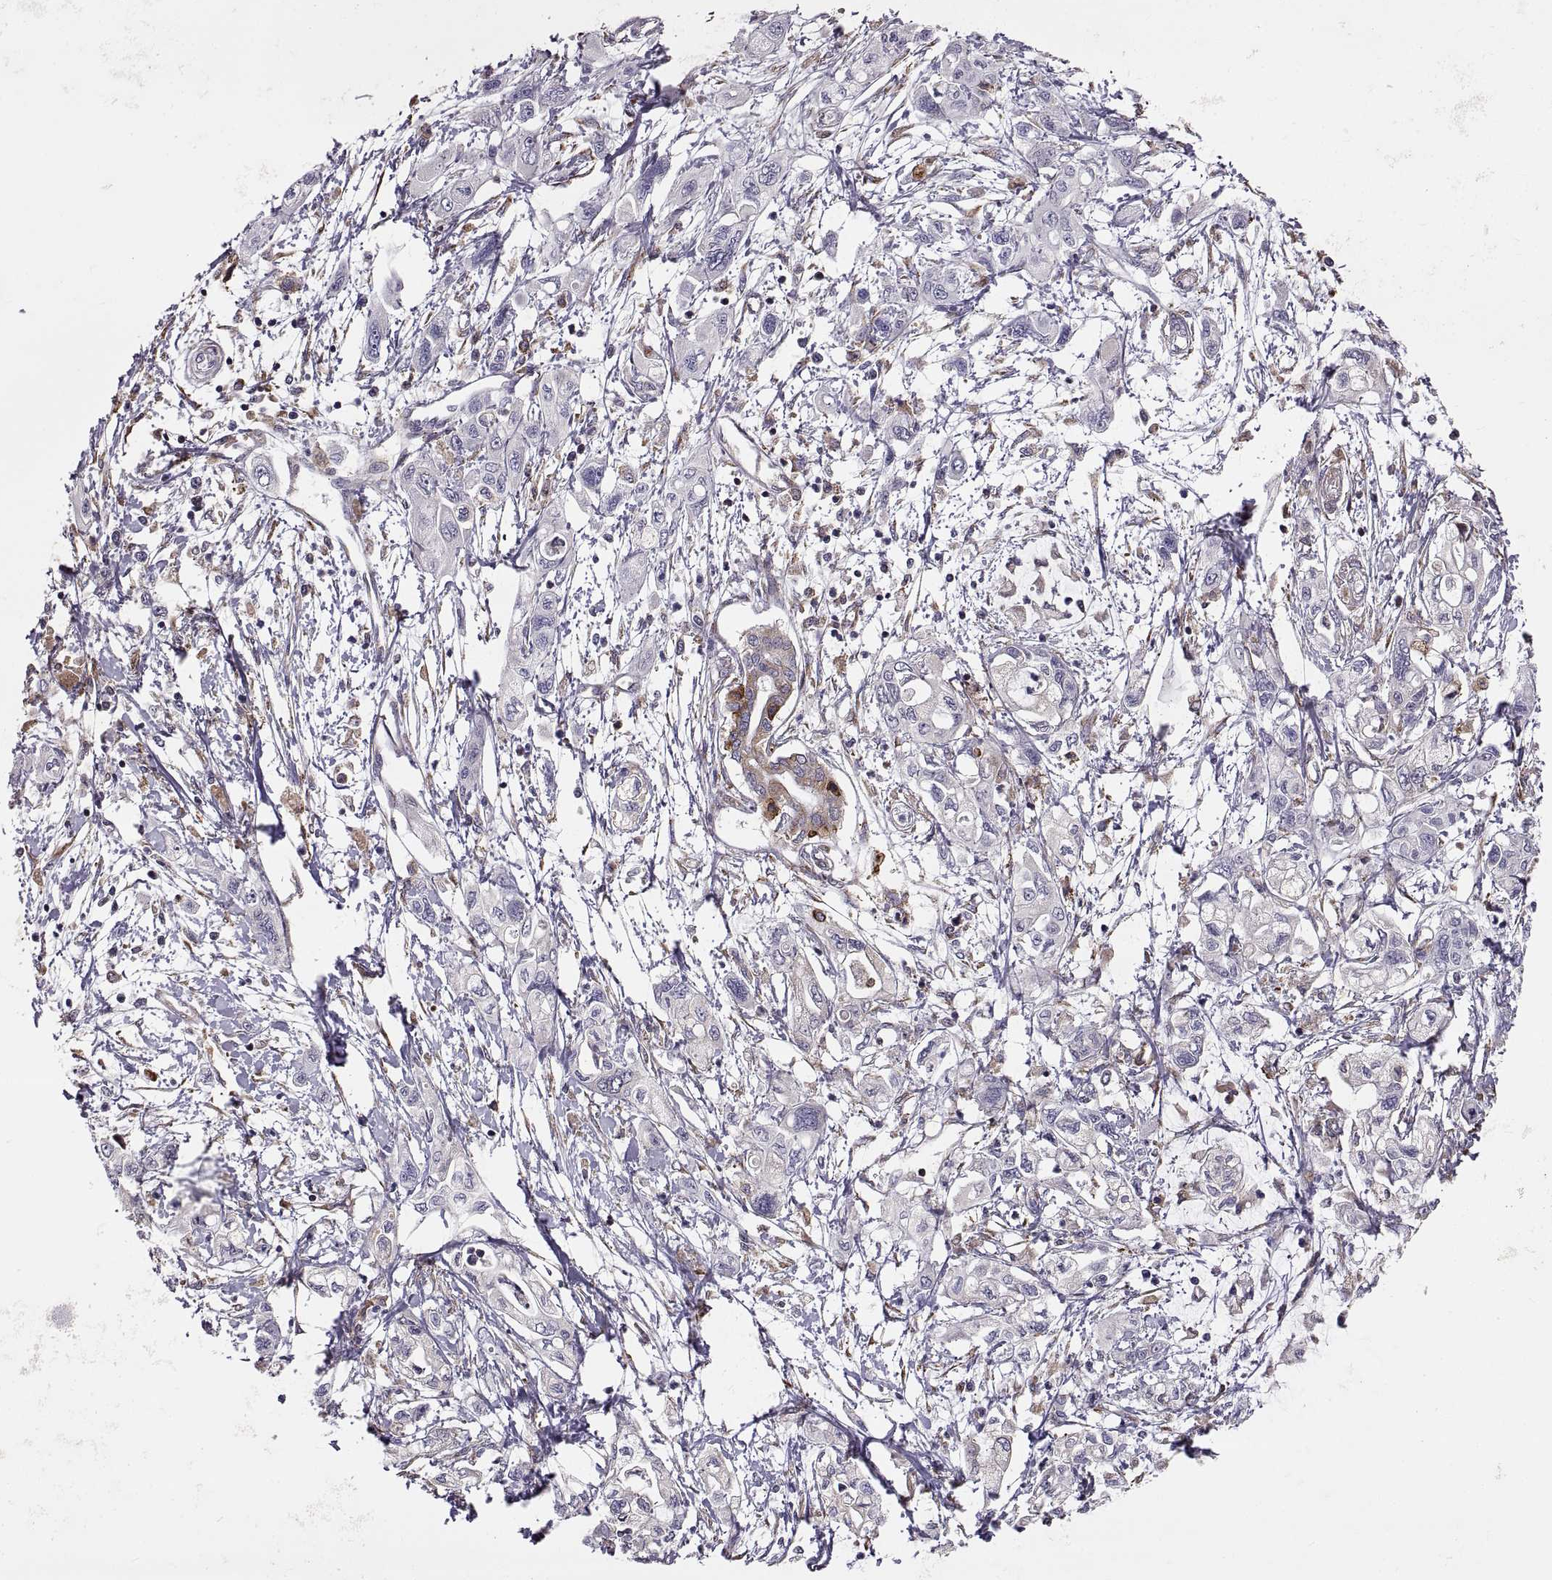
{"staining": {"intensity": "moderate", "quantity": ">75%", "location": "cytoplasmic/membranous"}, "tissue": "pancreatic cancer", "cell_type": "Tumor cells", "image_type": "cancer", "snomed": [{"axis": "morphology", "description": "Adenocarcinoma, NOS"}, {"axis": "topography", "description": "Pancreas"}], "caption": "Human pancreatic adenocarcinoma stained with a brown dye exhibits moderate cytoplasmic/membranous positive positivity in approximately >75% of tumor cells.", "gene": "PLEKHB2", "patient": {"sex": "male", "age": 54}}